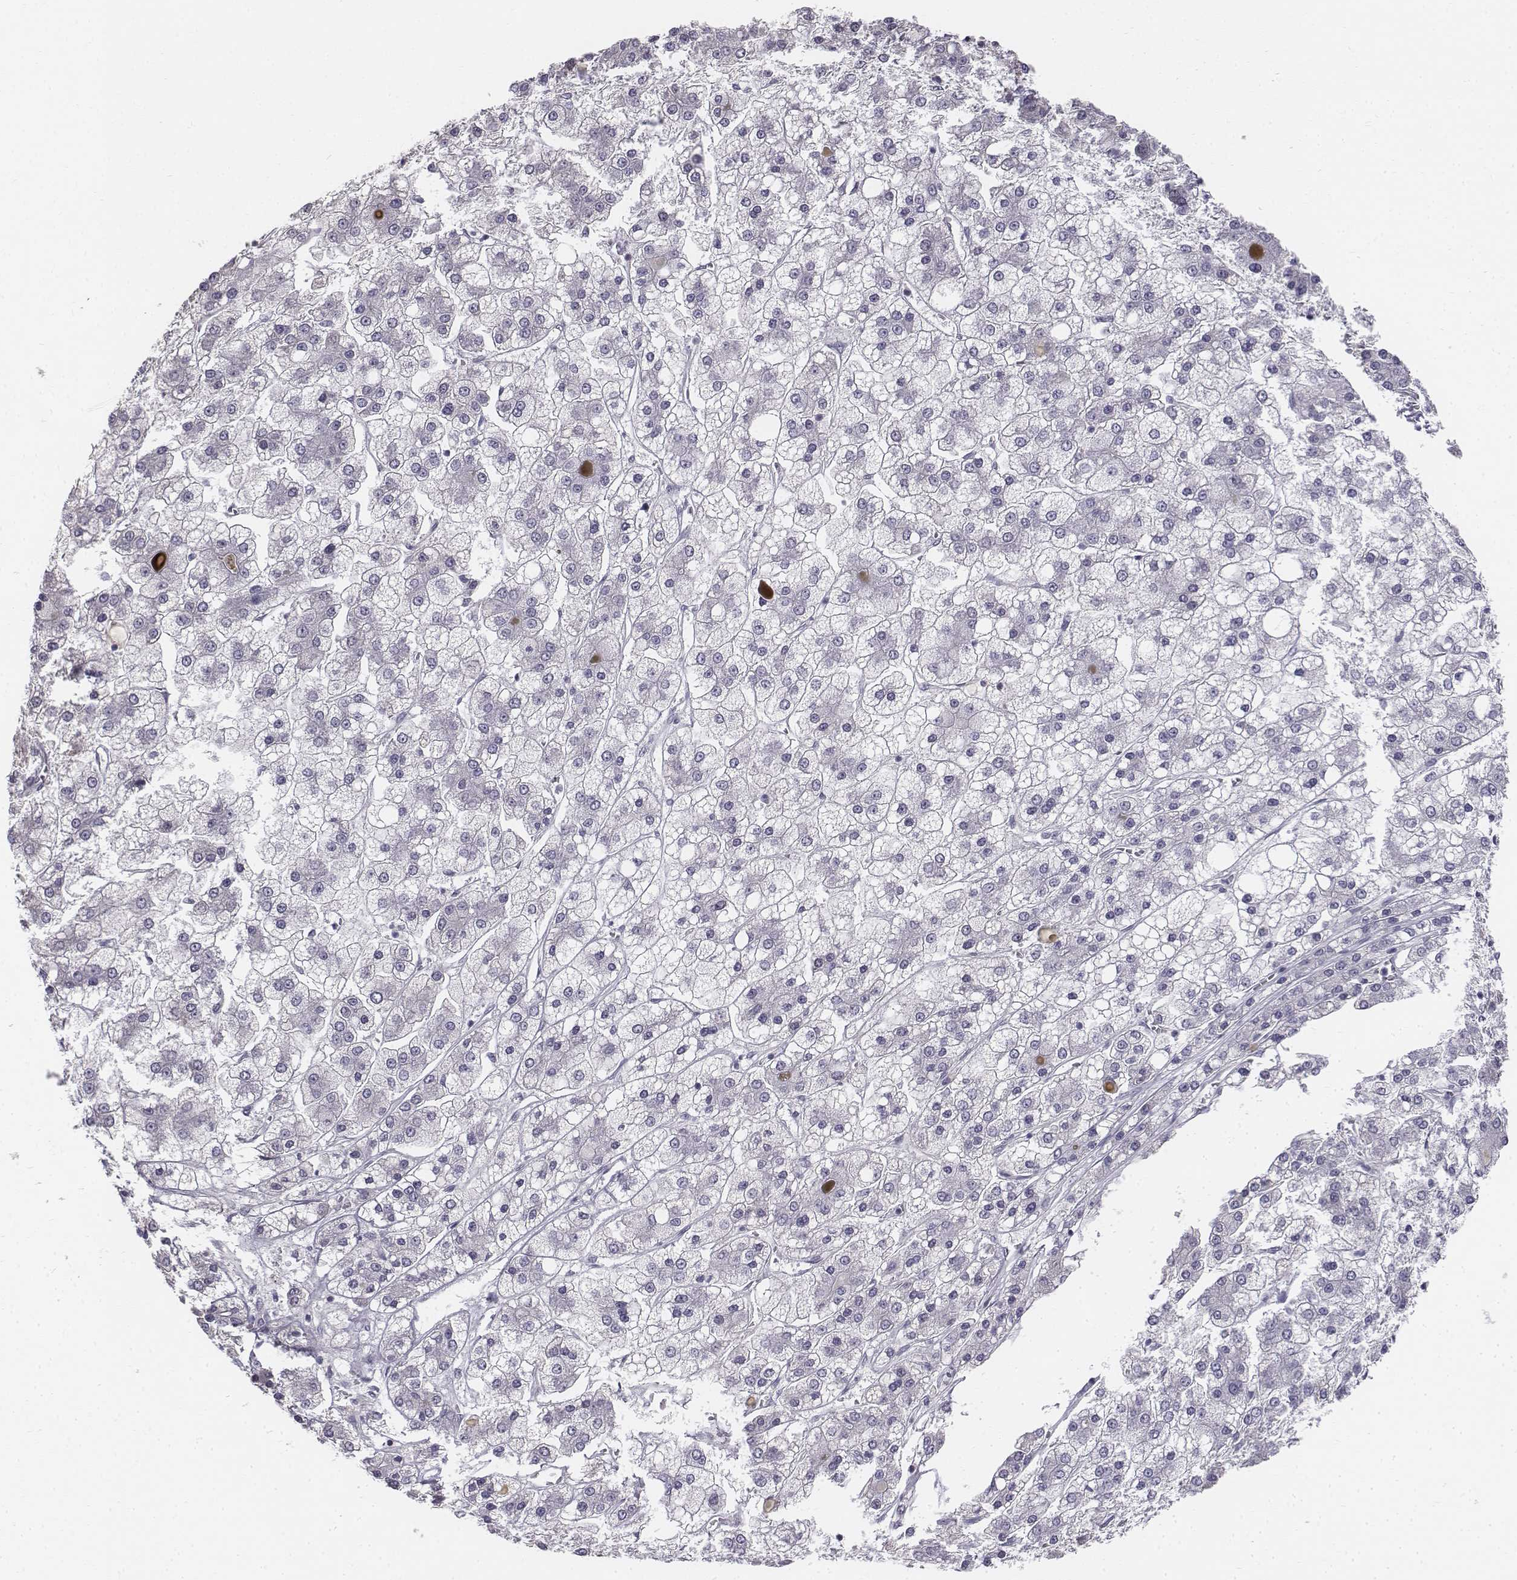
{"staining": {"intensity": "negative", "quantity": "none", "location": "none"}, "tissue": "liver cancer", "cell_type": "Tumor cells", "image_type": "cancer", "snomed": [{"axis": "morphology", "description": "Carcinoma, Hepatocellular, NOS"}, {"axis": "topography", "description": "Liver"}], "caption": "Liver hepatocellular carcinoma was stained to show a protein in brown. There is no significant expression in tumor cells.", "gene": "PENK", "patient": {"sex": "male", "age": 73}}